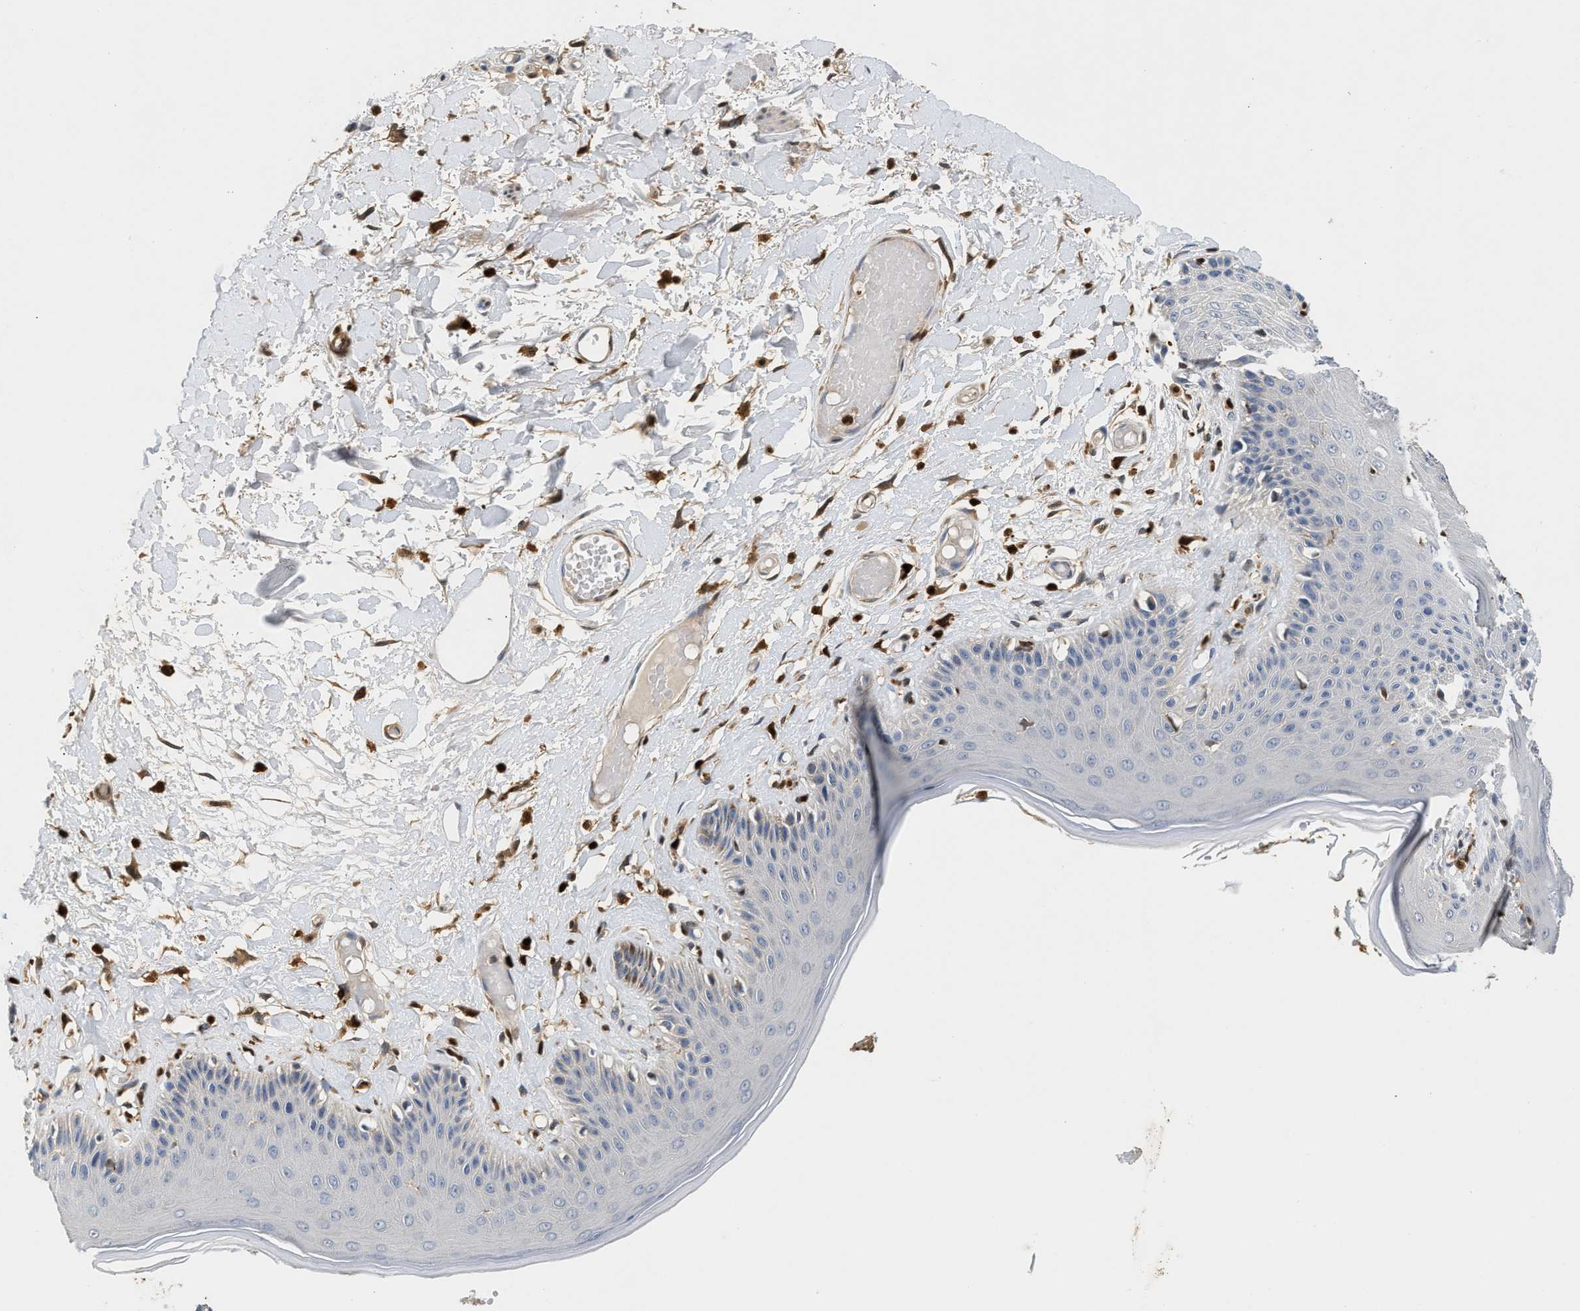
{"staining": {"intensity": "moderate", "quantity": "<25%", "location": "cytoplasmic/membranous"}, "tissue": "skin", "cell_type": "Epidermal cells", "image_type": "normal", "snomed": [{"axis": "morphology", "description": "Normal tissue, NOS"}, {"axis": "topography", "description": "Vulva"}], "caption": "Immunohistochemistry (IHC) staining of normal skin, which demonstrates low levels of moderate cytoplasmic/membranous positivity in approximately <25% of epidermal cells indicating moderate cytoplasmic/membranous protein staining. The staining was performed using DAB (3,3'-diaminobenzidine) (brown) for protein detection and nuclei were counterstained in hematoxylin (blue).", "gene": "SLIT2", "patient": {"sex": "female", "age": 73}}